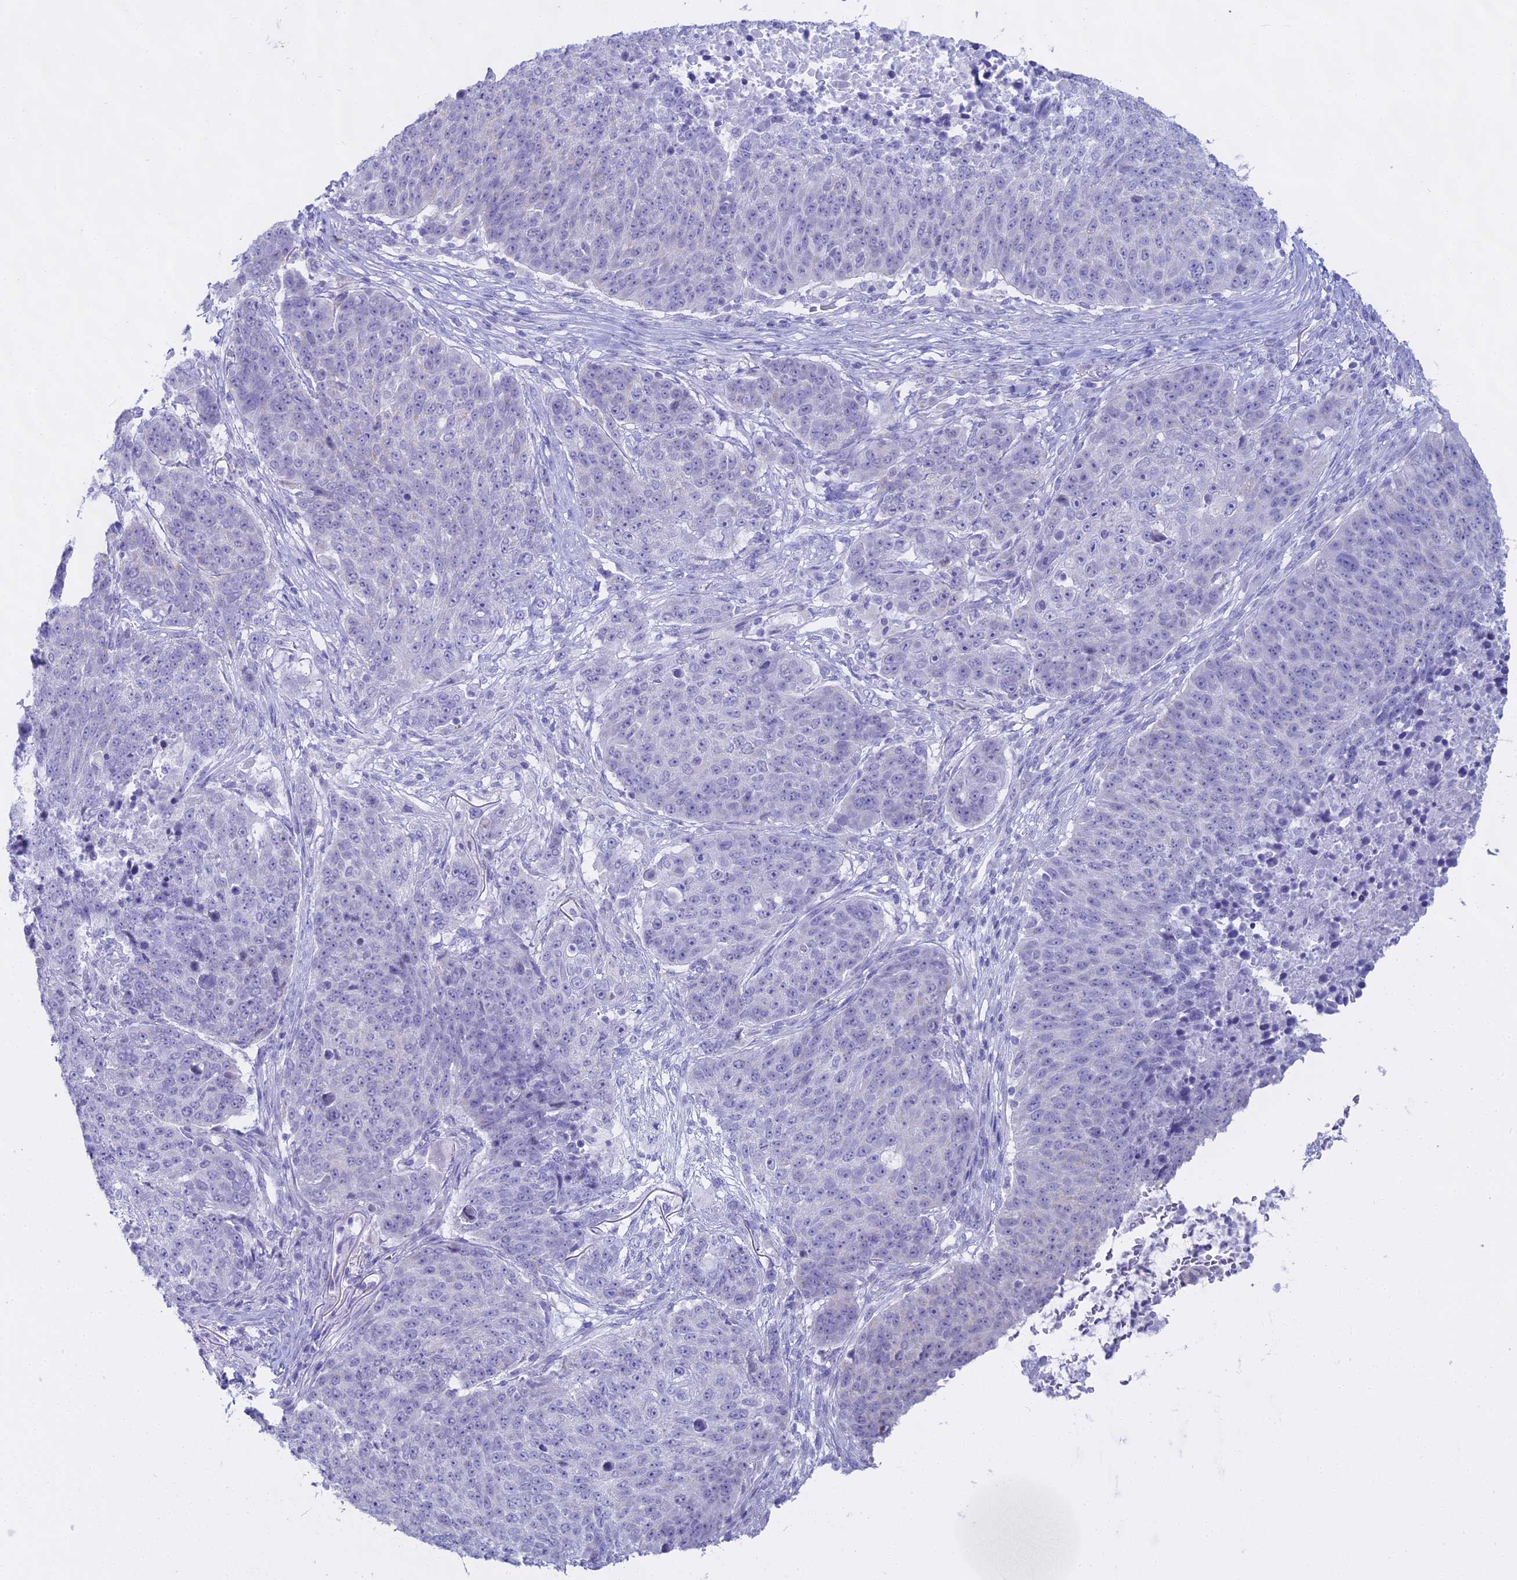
{"staining": {"intensity": "negative", "quantity": "none", "location": "none"}, "tissue": "lung cancer", "cell_type": "Tumor cells", "image_type": "cancer", "snomed": [{"axis": "morphology", "description": "Normal tissue, NOS"}, {"axis": "morphology", "description": "Squamous cell carcinoma, NOS"}, {"axis": "topography", "description": "Lymph node"}, {"axis": "topography", "description": "Lung"}], "caption": "A high-resolution image shows immunohistochemistry staining of squamous cell carcinoma (lung), which shows no significant positivity in tumor cells.", "gene": "CGB2", "patient": {"sex": "male", "age": 66}}